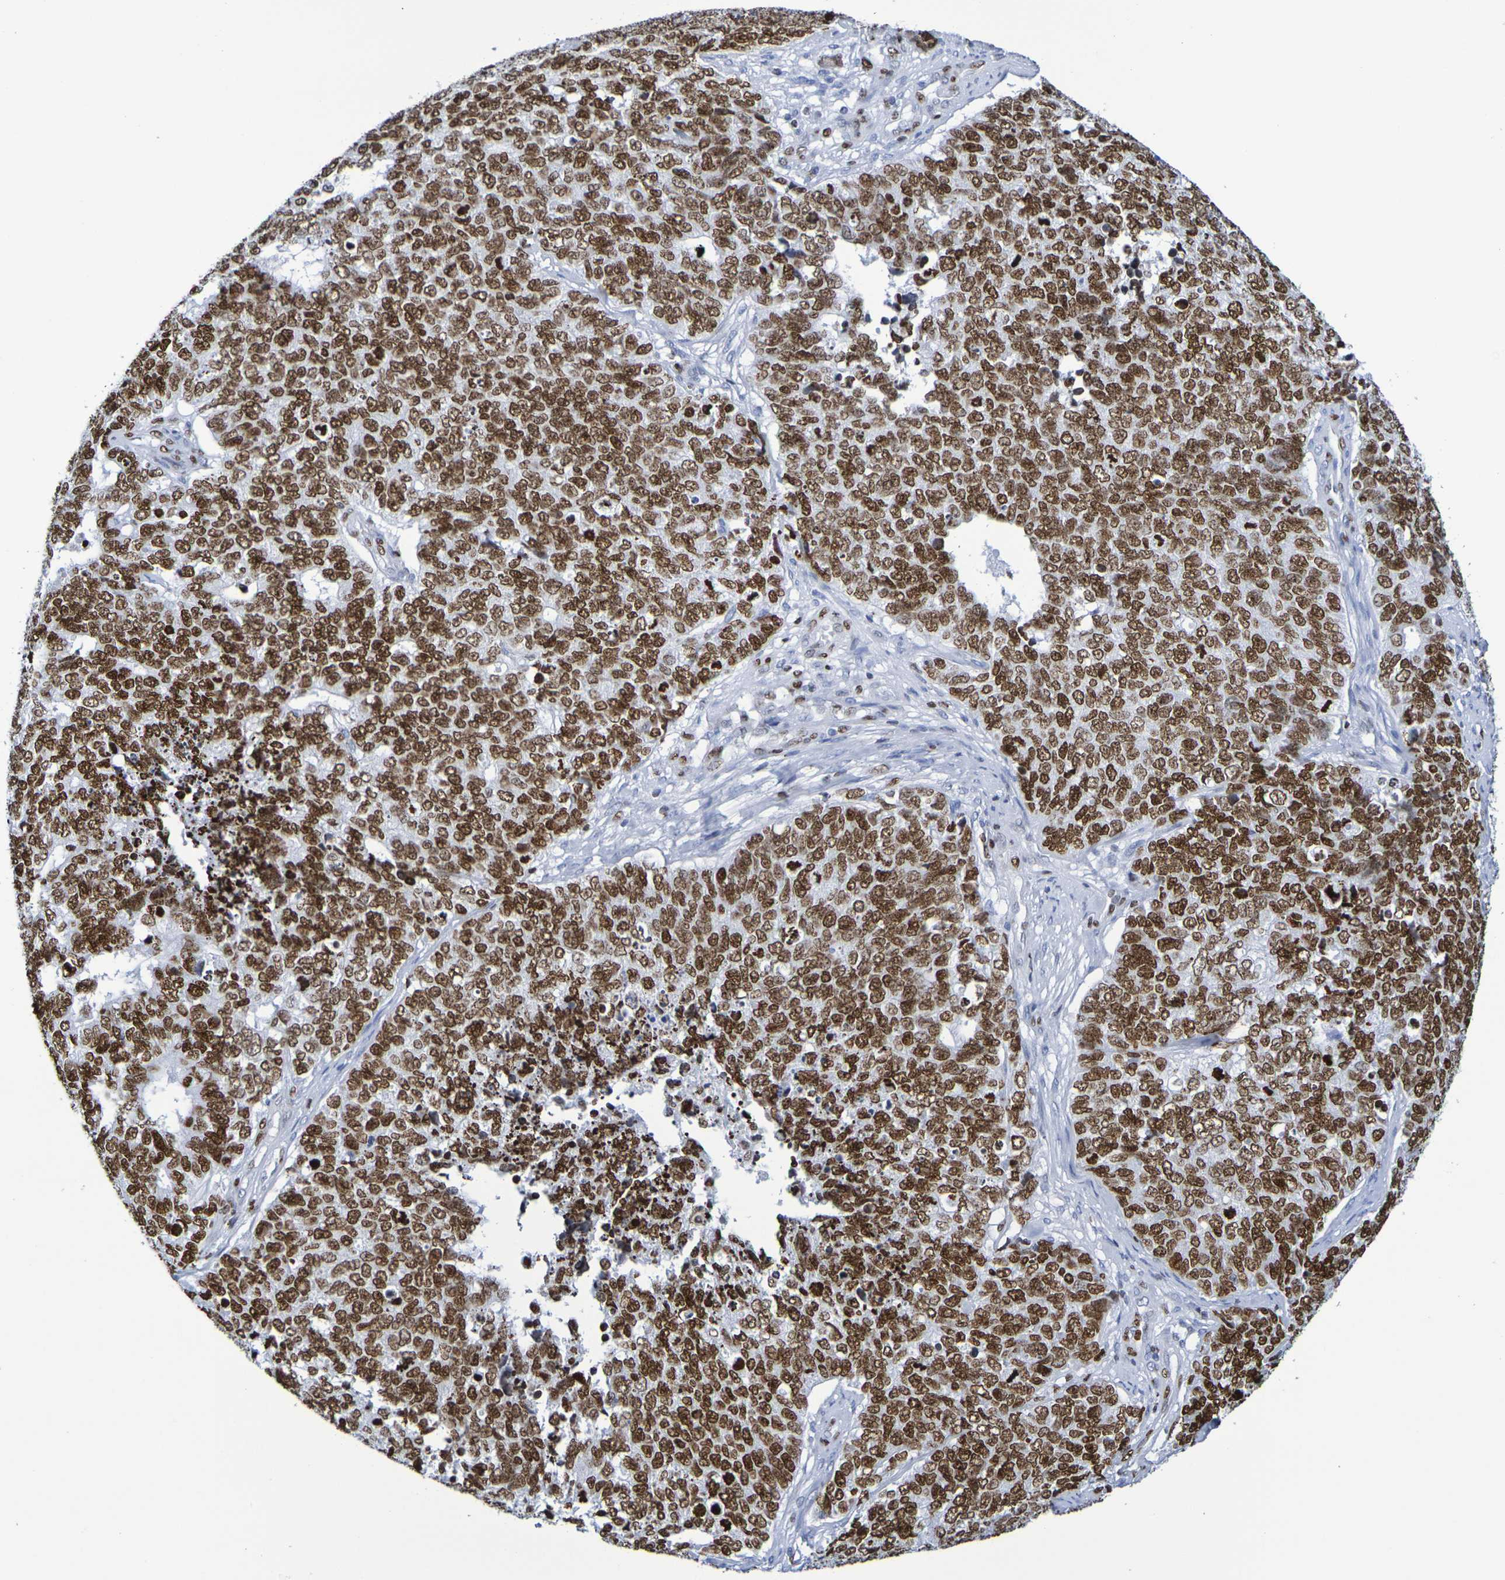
{"staining": {"intensity": "strong", "quantity": ">75%", "location": "nuclear"}, "tissue": "cervical cancer", "cell_type": "Tumor cells", "image_type": "cancer", "snomed": [{"axis": "morphology", "description": "Squamous cell carcinoma, NOS"}, {"axis": "topography", "description": "Cervix"}], "caption": "High-power microscopy captured an immunohistochemistry histopathology image of cervical squamous cell carcinoma, revealing strong nuclear expression in about >75% of tumor cells.", "gene": "H1-5", "patient": {"sex": "female", "age": 63}}